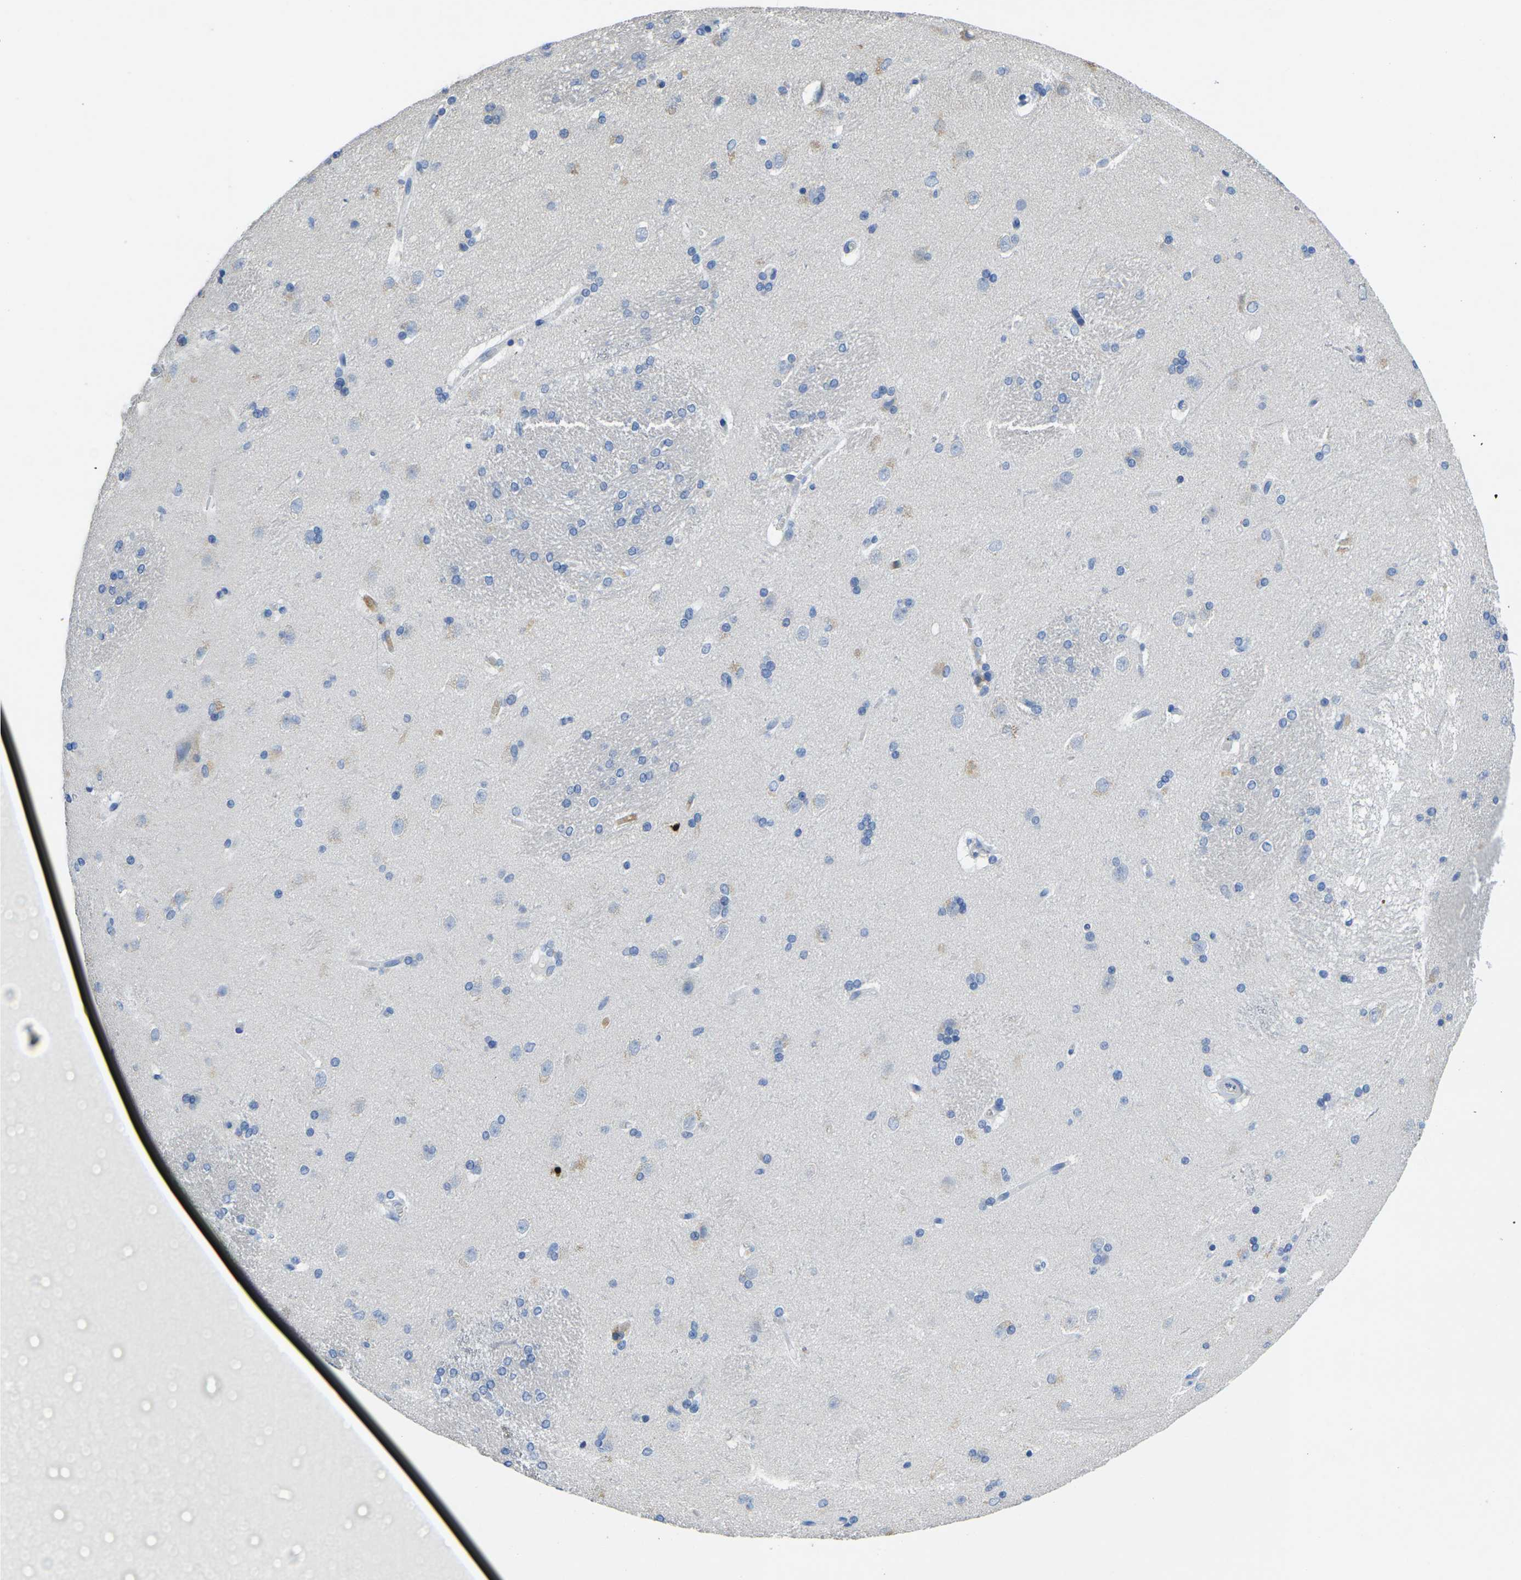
{"staining": {"intensity": "negative", "quantity": "none", "location": "none"}, "tissue": "caudate", "cell_type": "Glial cells", "image_type": "normal", "snomed": [{"axis": "morphology", "description": "Normal tissue, NOS"}, {"axis": "topography", "description": "Lateral ventricle wall"}], "caption": "The micrograph demonstrates no staining of glial cells in benign caudate. (Brightfield microscopy of DAB immunohistochemistry at high magnification).", "gene": "S100A9", "patient": {"sex": "female", "age": 19}}